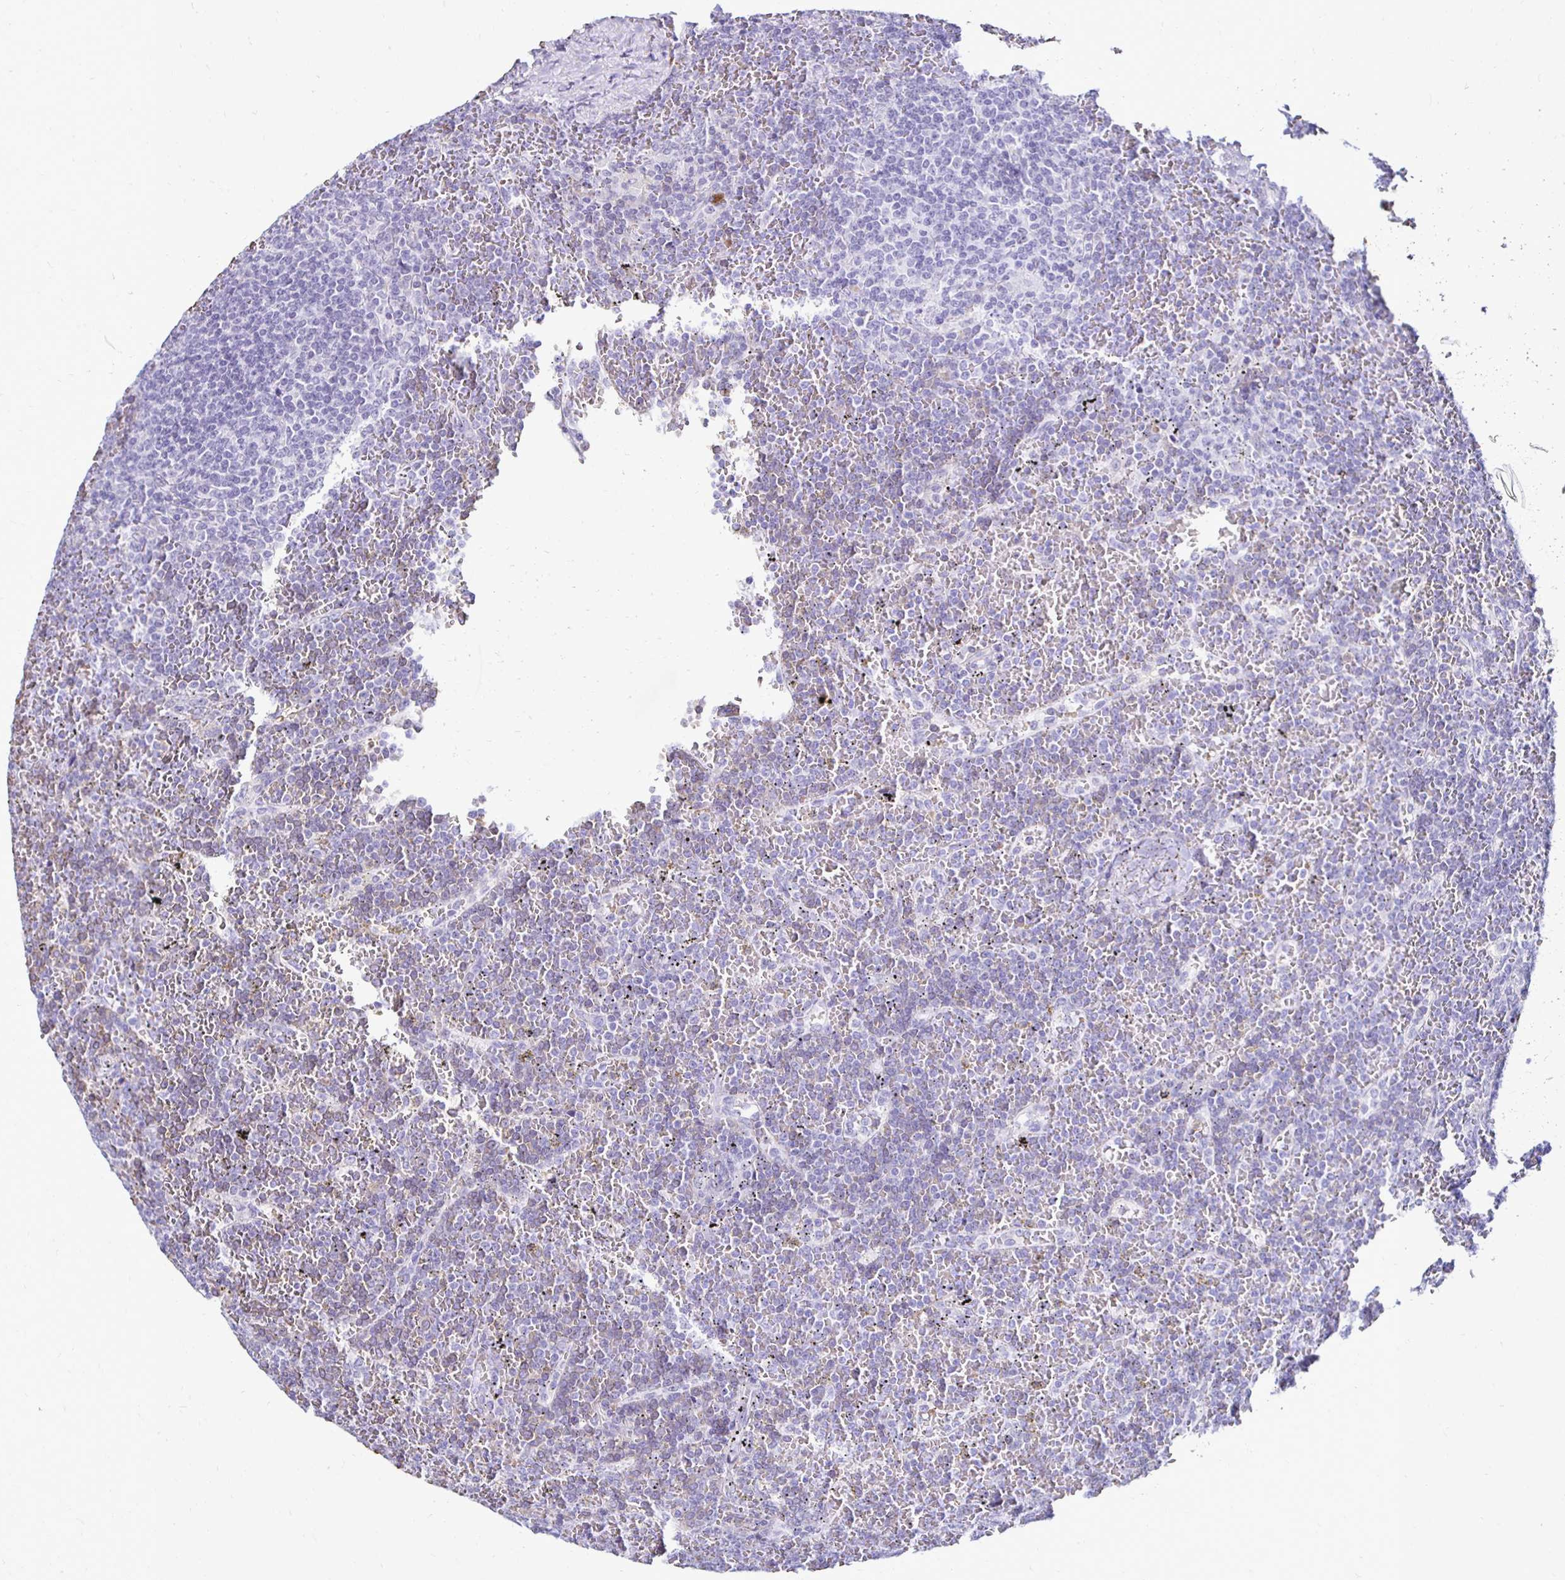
{"staining": {"intensity": "negative", "quantity": "none", "location": "none"}, "tissue": "lymphoma", "cell_type": "Tumor cells", "image_type": "cancer", "snomed": [{"axis": "morphology", "description": "Malignant lymphoma, non-Hodgkin's type, Low grade"}, {"axis": "topography", "description": "Spleen"}], "caption": "Histopathology image shows no significant protein staining in tumor cells of malignant lymphoma, non-Hodgkin's type (low-grade).", "gene": "RHBDL3", "patient": {"sex": "female", "age": 19}}